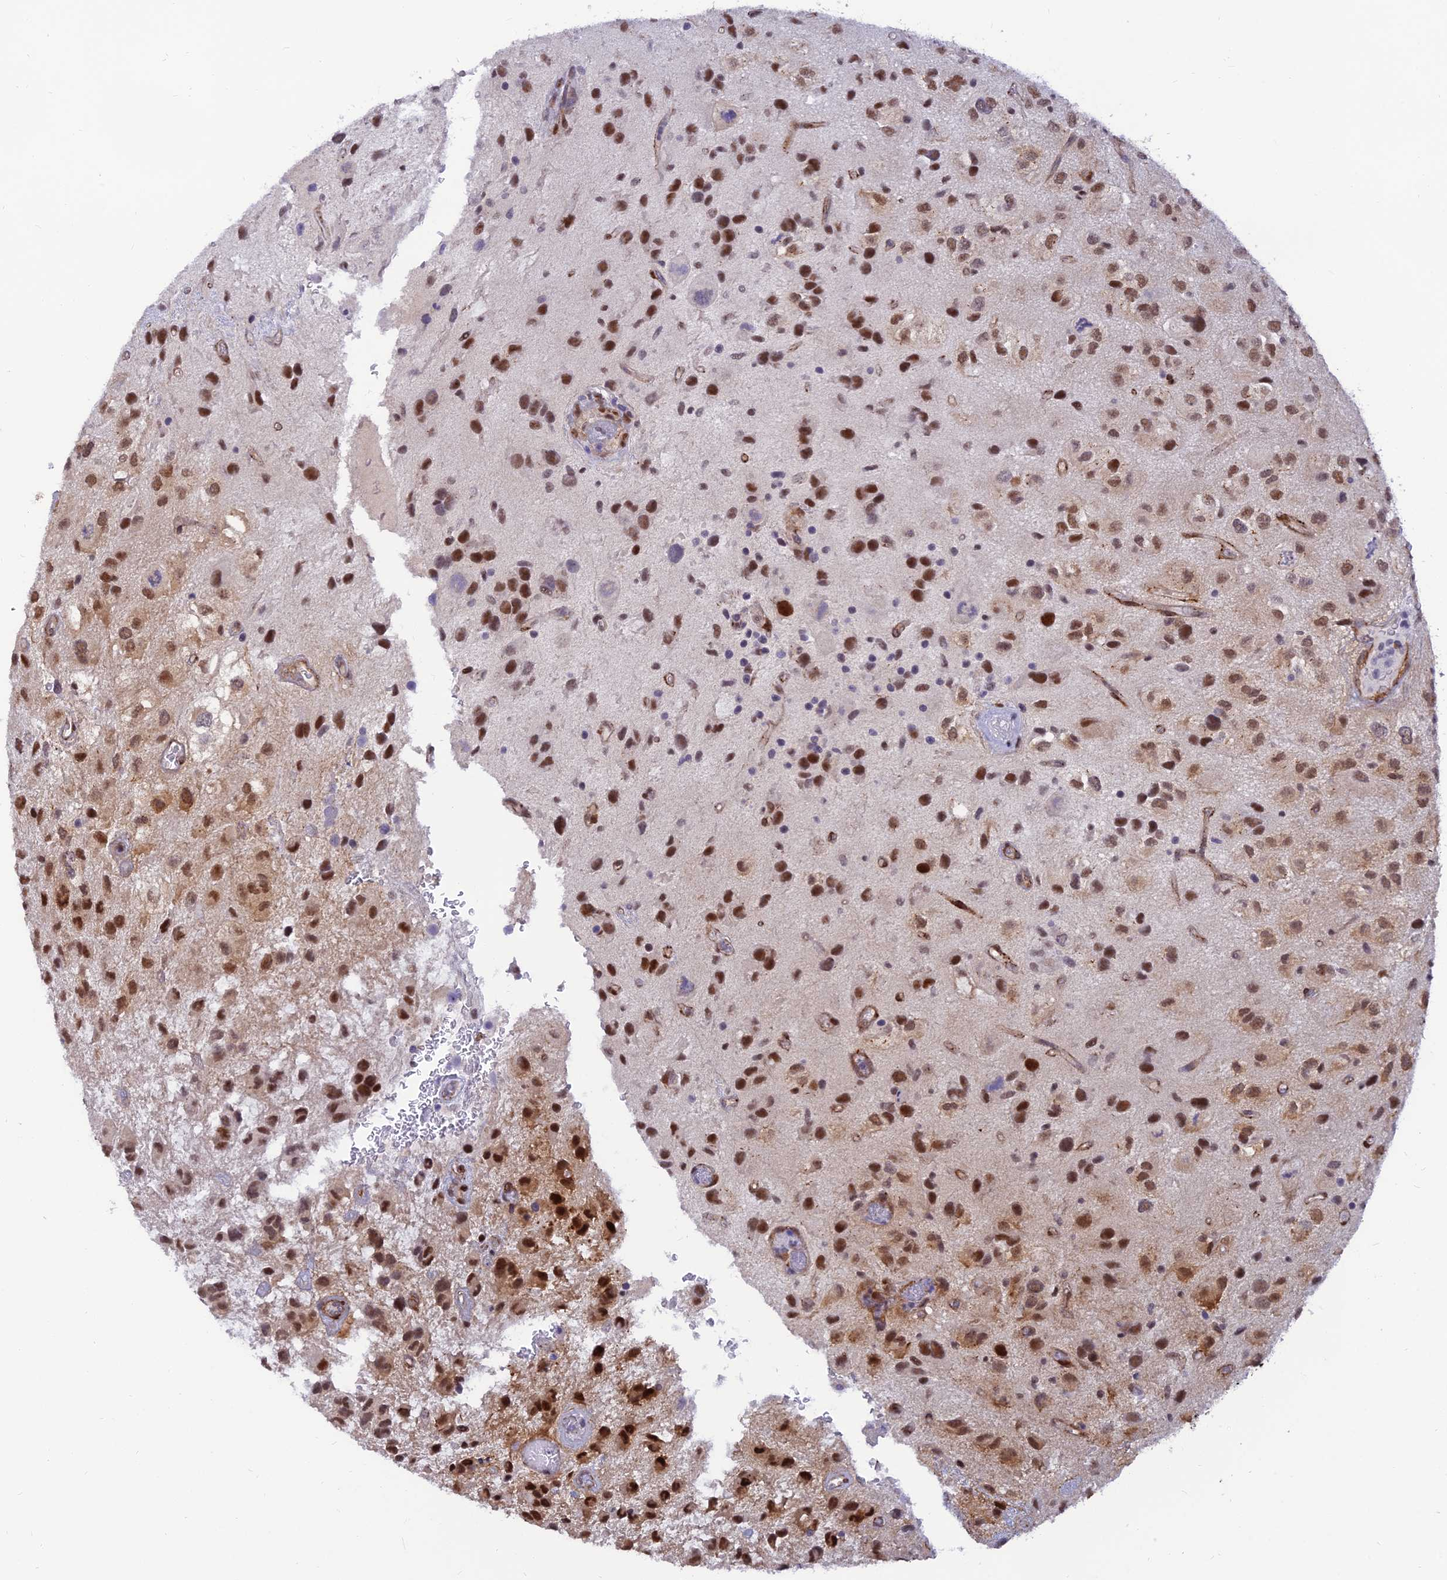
{"staining": {"intensity": "strong", "quantity": "25%-75%", "location": "nuclear"}, "tissue": "glioma", "cell_type": "Tumor cells", "image_type": "cancer", "snomed": [{"axis": "morphology", "description": "Glioma, malignant, Low grade"}, {"axis": "topography", "description": "Brain"}], "caption": "Immunohistochemical staining of human glioma displays strong nuclear protein positivity in about 25%-75% of tumor cells.", "gene": "CLK4", "patient": {"sex": "male", "age": 66}}